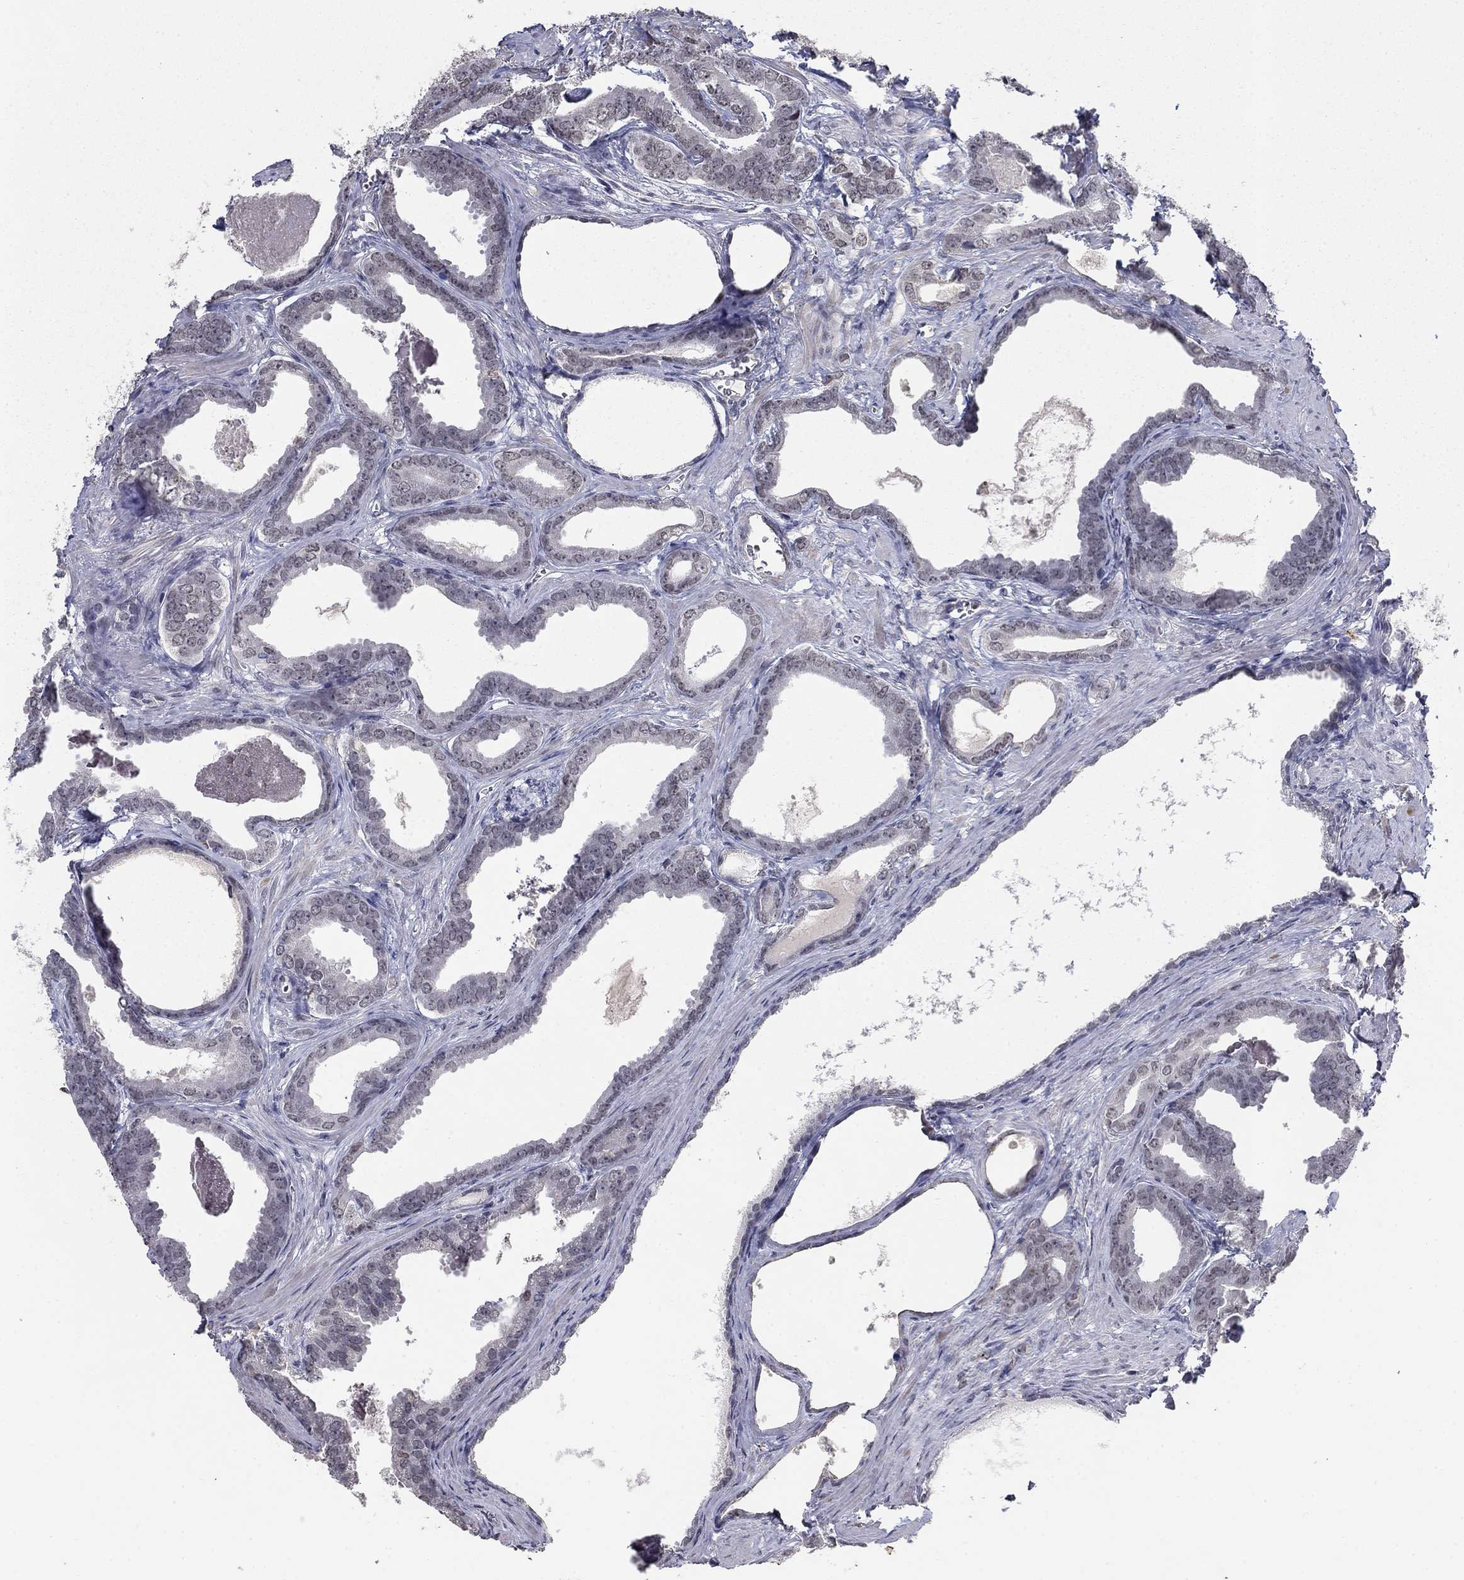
{"staining": {"intensity": "moderate", "quantity": "<25%", "location": "nuclear"}, "tissue": "prostate cancer", "cell_type": "Tumor cells", "image_type": "cancer", "snomed": [{"axis": "morphology", "description": "Adenocarcinoma, NOS"}, {"axis": "topography", "description": "Prostate"}], "caption": "High-magnification brightfield microscopy of prostate cancer (adenocarcinoma) stained with DAB (brown) and counterstained with hematoxylin (blue). tumor cells exhibit moderate nuclear positivity is seen in approximately<25% of cells.", "gene": "GRIA3", "patient": {"sex": "male", "age": 66}}